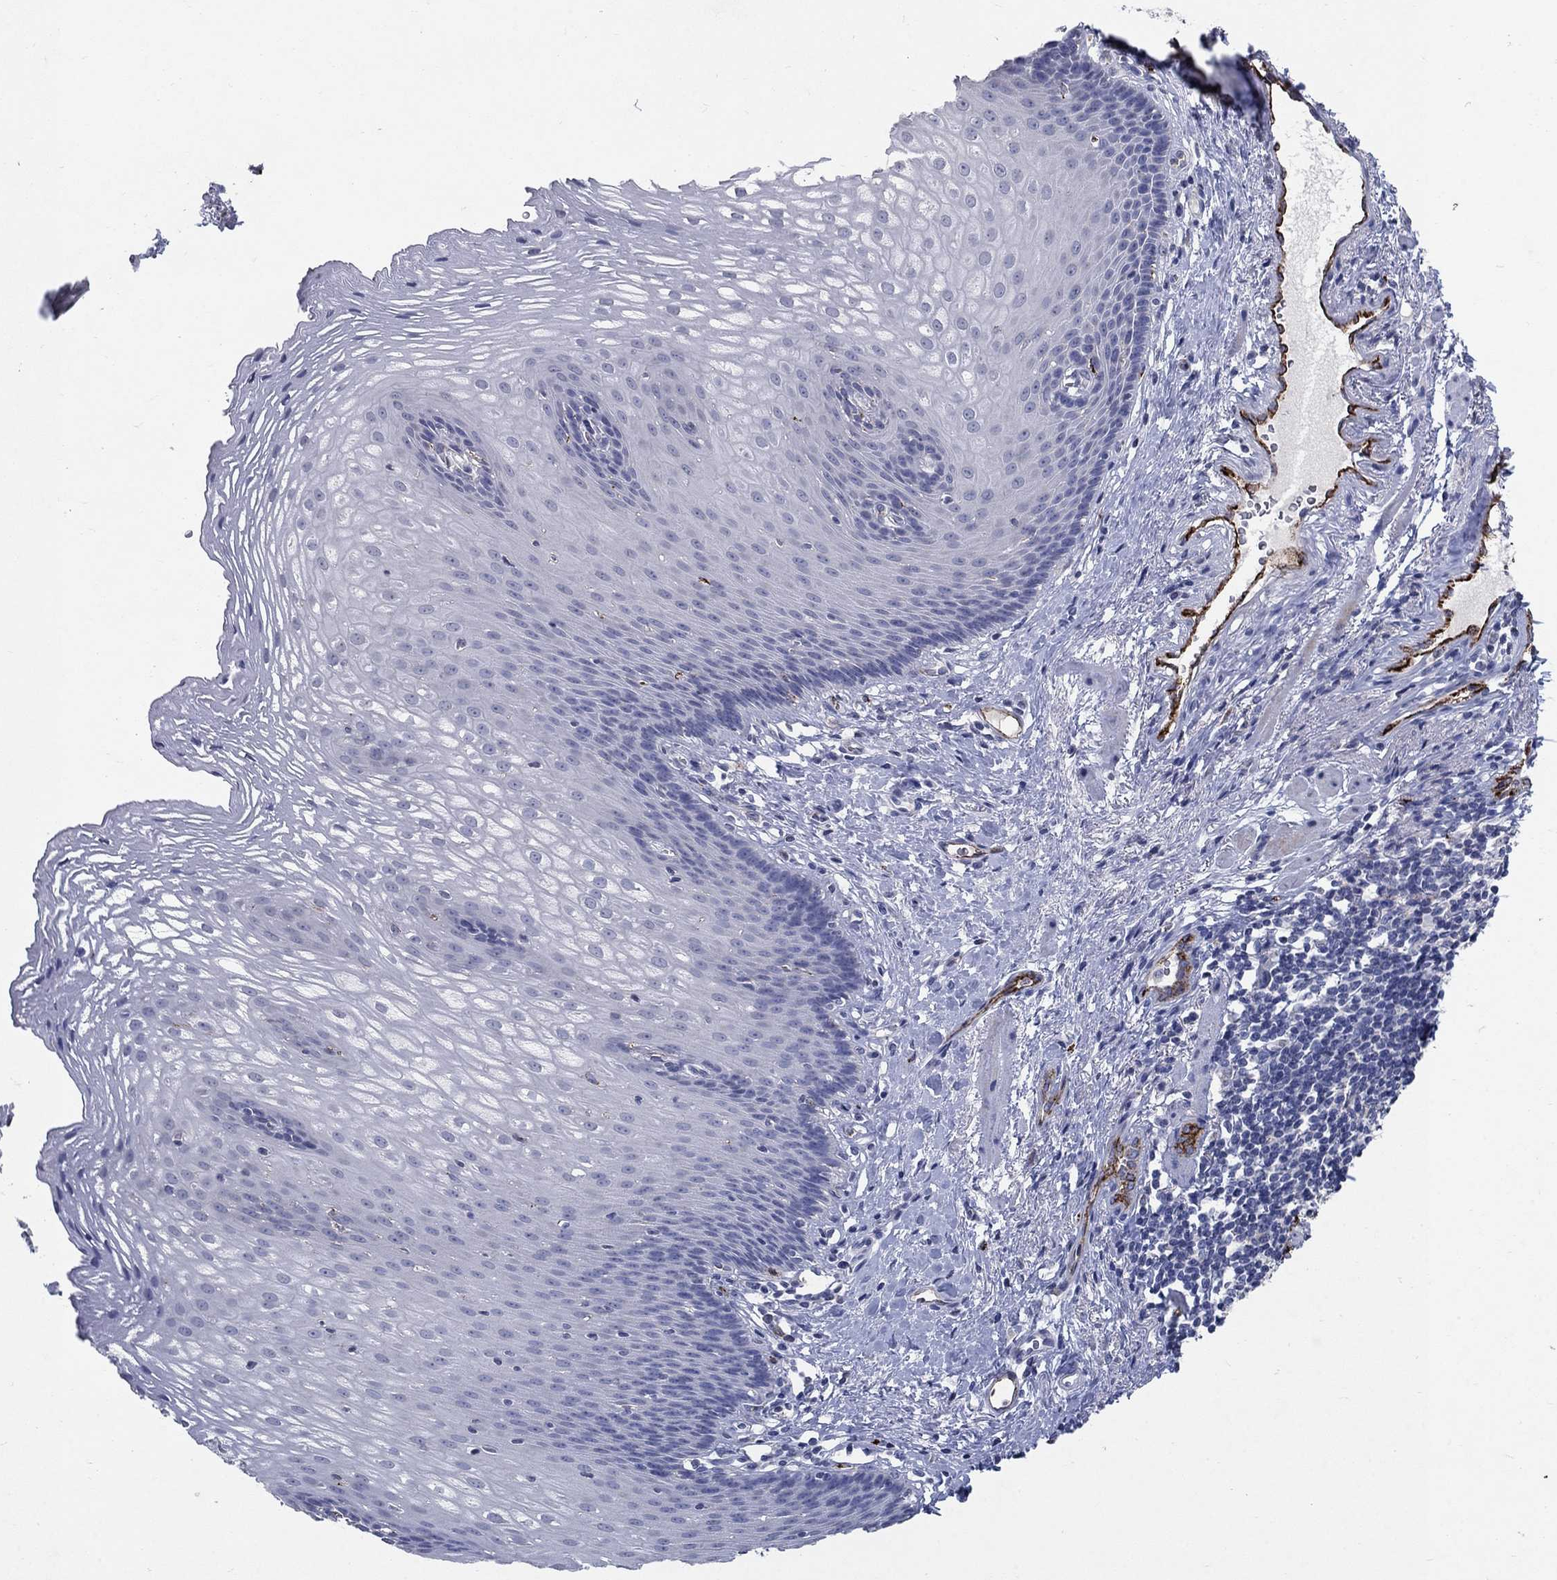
{"staining": {"intensity": "negative", "quantity": "none", "location": "none"}, "tissue": "esophagus", "cell_type": "Squamous epithelial cells", "image_type": "normal", "snomed": [{"axis": "morphology", "description": "Normal tissue, NOS"}, {"axis": "topography", "description": "Esophagus"}], "caption": "This is an immunohistochemistry (IHC) histopathology image of benign esophagus. There is no staining in squamous epithelial cells.", "gene": "TINAG", "patient": {"sex": "male", "age": 76}}